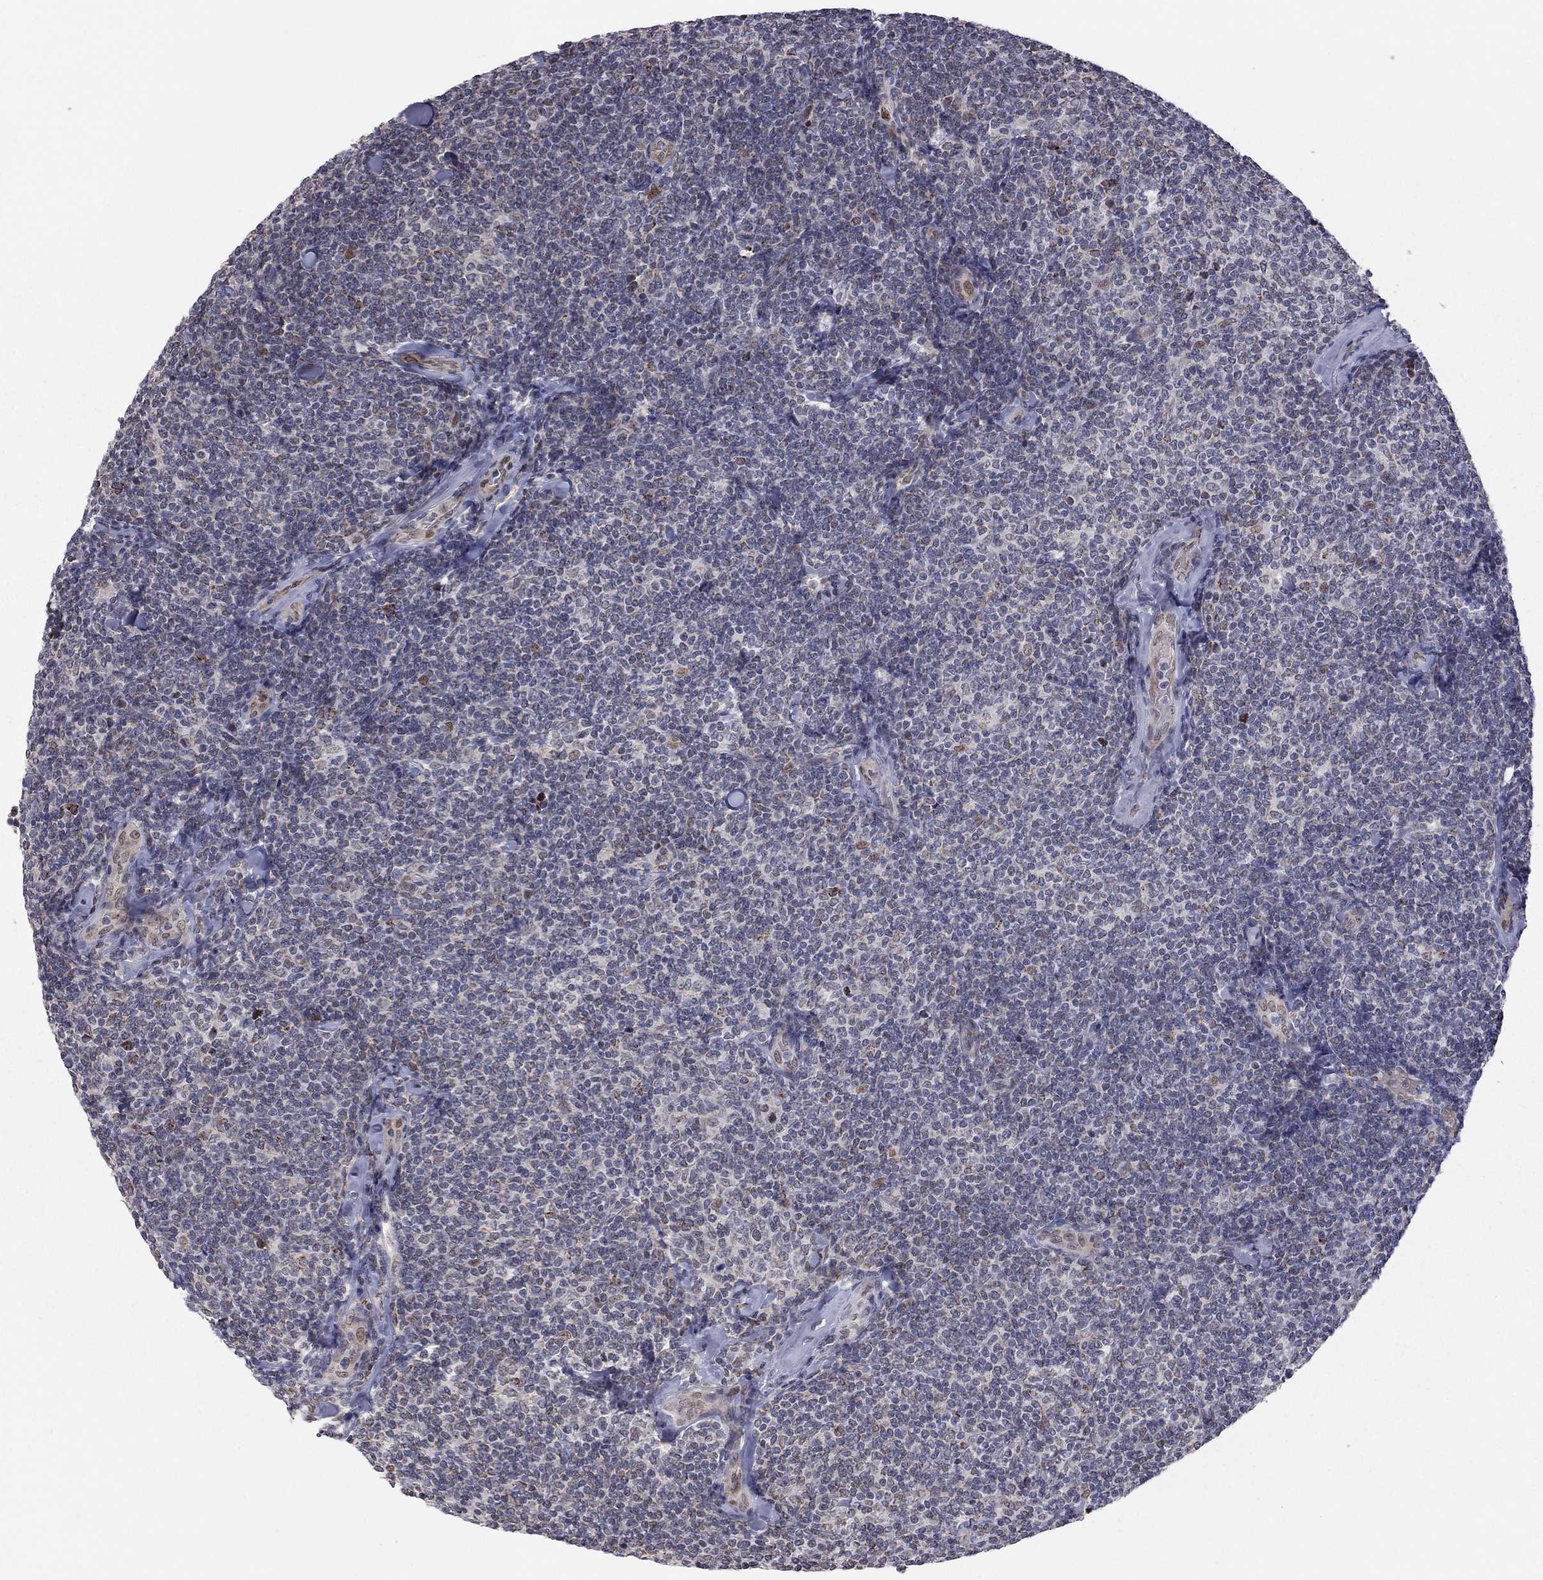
{"staining": {"intensity": "negative", "quantity": "none", "location": "none"}, "tissue": "lymphoma", "cell_type": "Tumor cells", "image_type": "cancer", "snomed": [{"axis": "morphology", "description": "Malignant lymphoma, non-Hodgkin's type, Low grade"}, {"axis": "topography", "description": "Lymph node"}], "caption": "The immunohistochemistry micrograph has no significant expression in tumor cells of low-grade malignant lymphoma, non-Hodgkin's type tissue. (Immunohistochemistry (ihc), brightfield microscopy, high magnification).", "gene": "MC3R", "patient": {"sex": "female", "age": 56}}